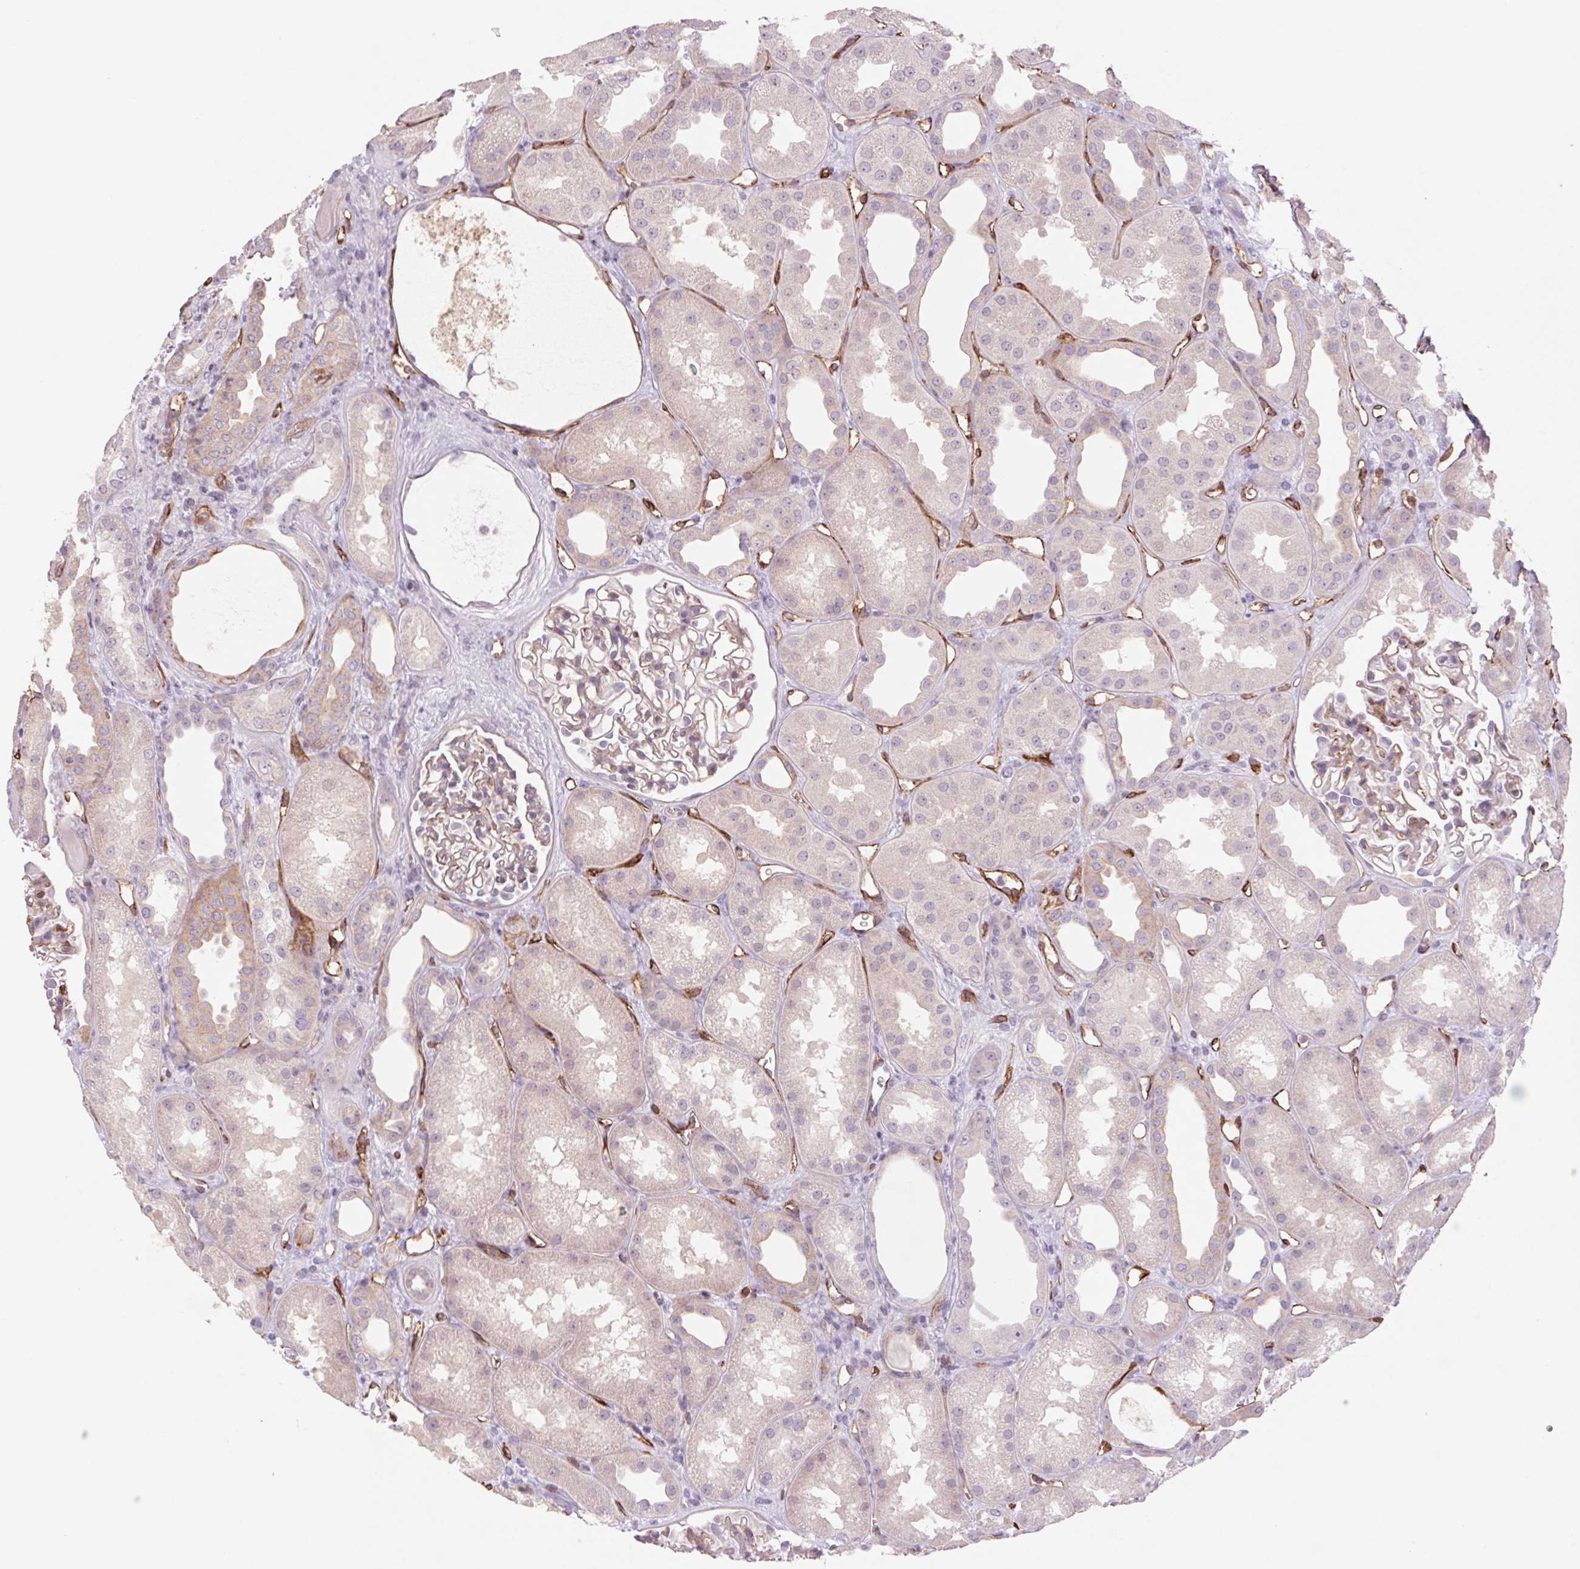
{"staining": {"intensity": "weak", "quantity": "25%-75%", "location": "cytoplasmic/membranous"}, "tissue": "kidney", "cell_type": "Cells in glomeruli", "image_type": "normal", "snomed": [{"axis": "morphology", "description": "Normal tissue, NOS"}, {"axis": "topography", "description": "Kidney"}], "caption": "A brown stain shows weak cytoplasmic/membranous expression of a protein in cells in glomeruli of unremarkable kidney. (brown staining indicates protein expression, while blue staining denotes nuclei).", "gene": "MS4A13", "patient": {"sex": "male", "age": 61}}